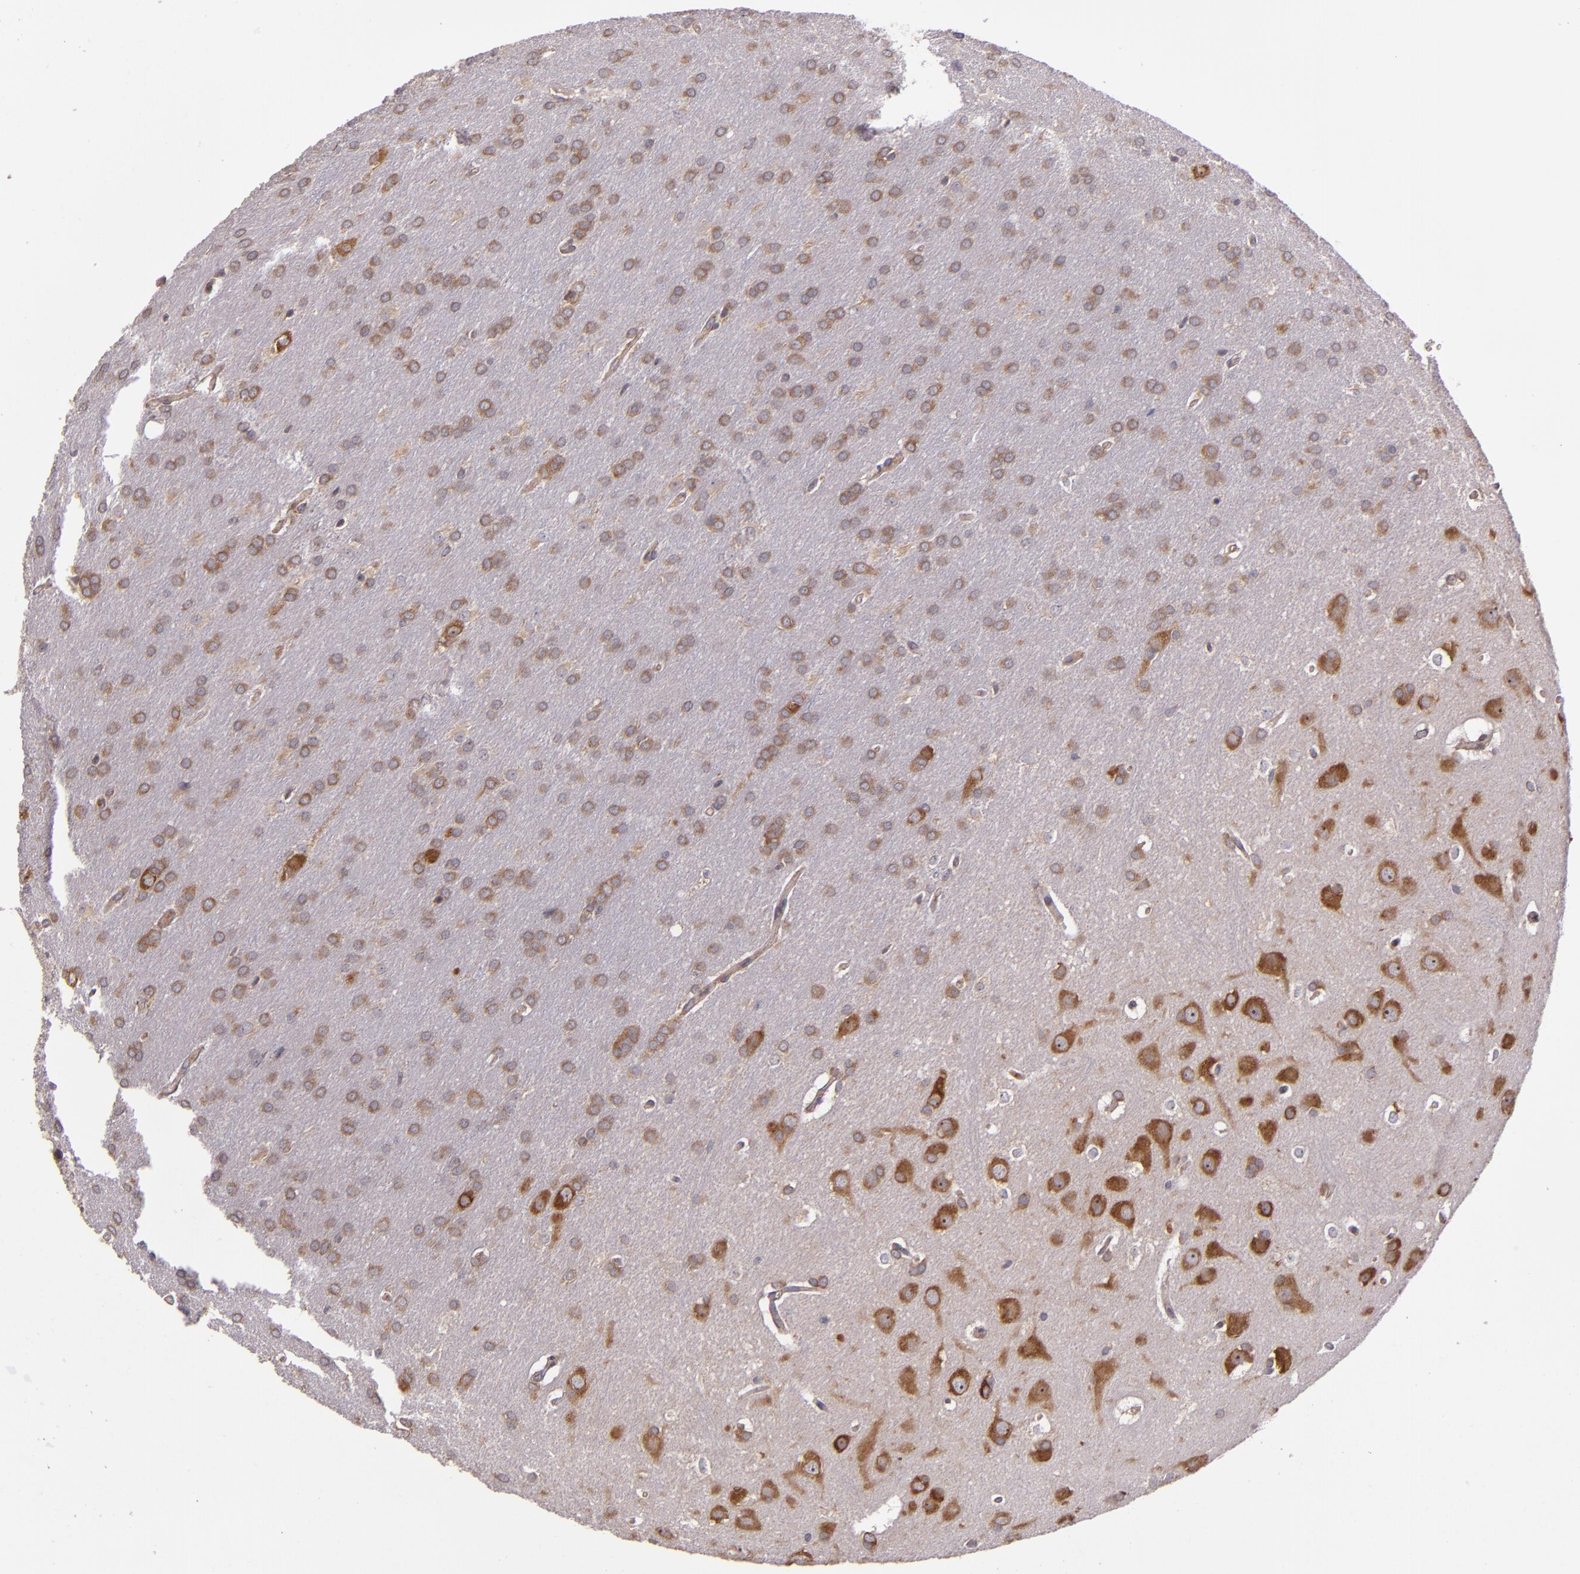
{"staining": {"intensity": "moderate", "quantity": ">75%", "location": "cytoplasmic/membranous"}, "tissue": "glioma", "cell_type": "Tumor cells", "image_type": "cancer", "snomed": [{"axis": "morphology", "description": "Glioma, malignant, Low grade"}, {"axis": "topography", "description": "Brain"}], "caption": "Brown immunohistochemical staining in malignant low-grade glioma shows moderate cytoplasmic/membranous expression in approximately >75% of tumor cells.", "gene": "EIF4ENIF1", "patient": {"sex": "female", "age": 32}}